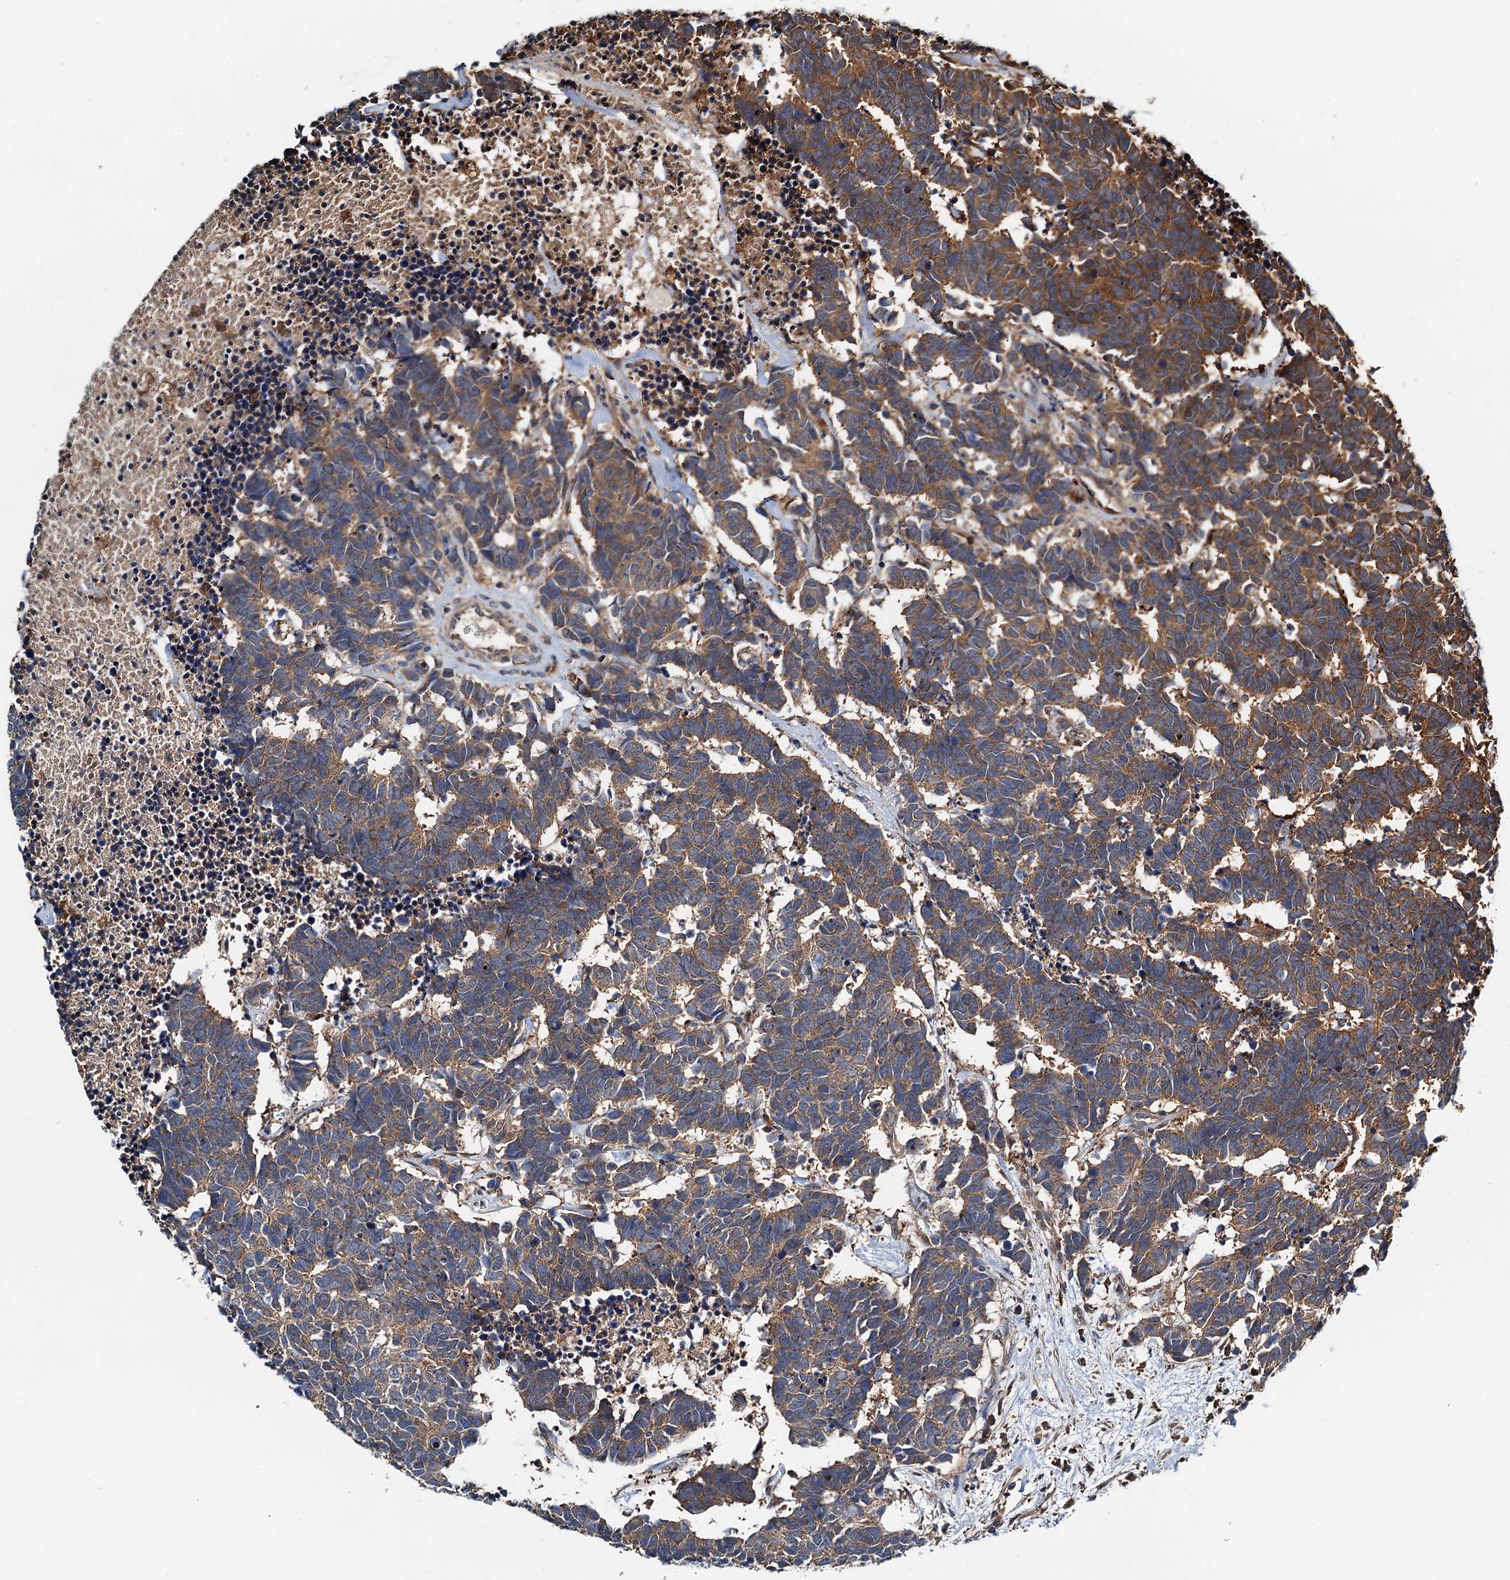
{"staining": {"intensity": "moderate", "quantity": ">75%", "location": "cytoplasmic/membranous"}, "tissue": "carcinoid", "cell_type": "Tumor cells", "image_type": "cancer", "snomed": [{"axis": "morphology", "description": "Carcinoma, NOS"}, {"axis": "morphology", "description": "Carcinoid, malignant, NOS"}, {"axis": "topography", "description": "Urinary bladder"}], "caption": "Immunohistochemical staining of carcinoma demonstrates moderate cytoplasmic/membranous protein expression in about >75% of tumor cells. Using DAB (3,3'-diaminobenzidine) (brown) and hematoxylin (blue) stains, captured at high magnification using brightfield microscopy.", "gene": "USP6NL", "patient": {"sex": "male", "age": 57}}